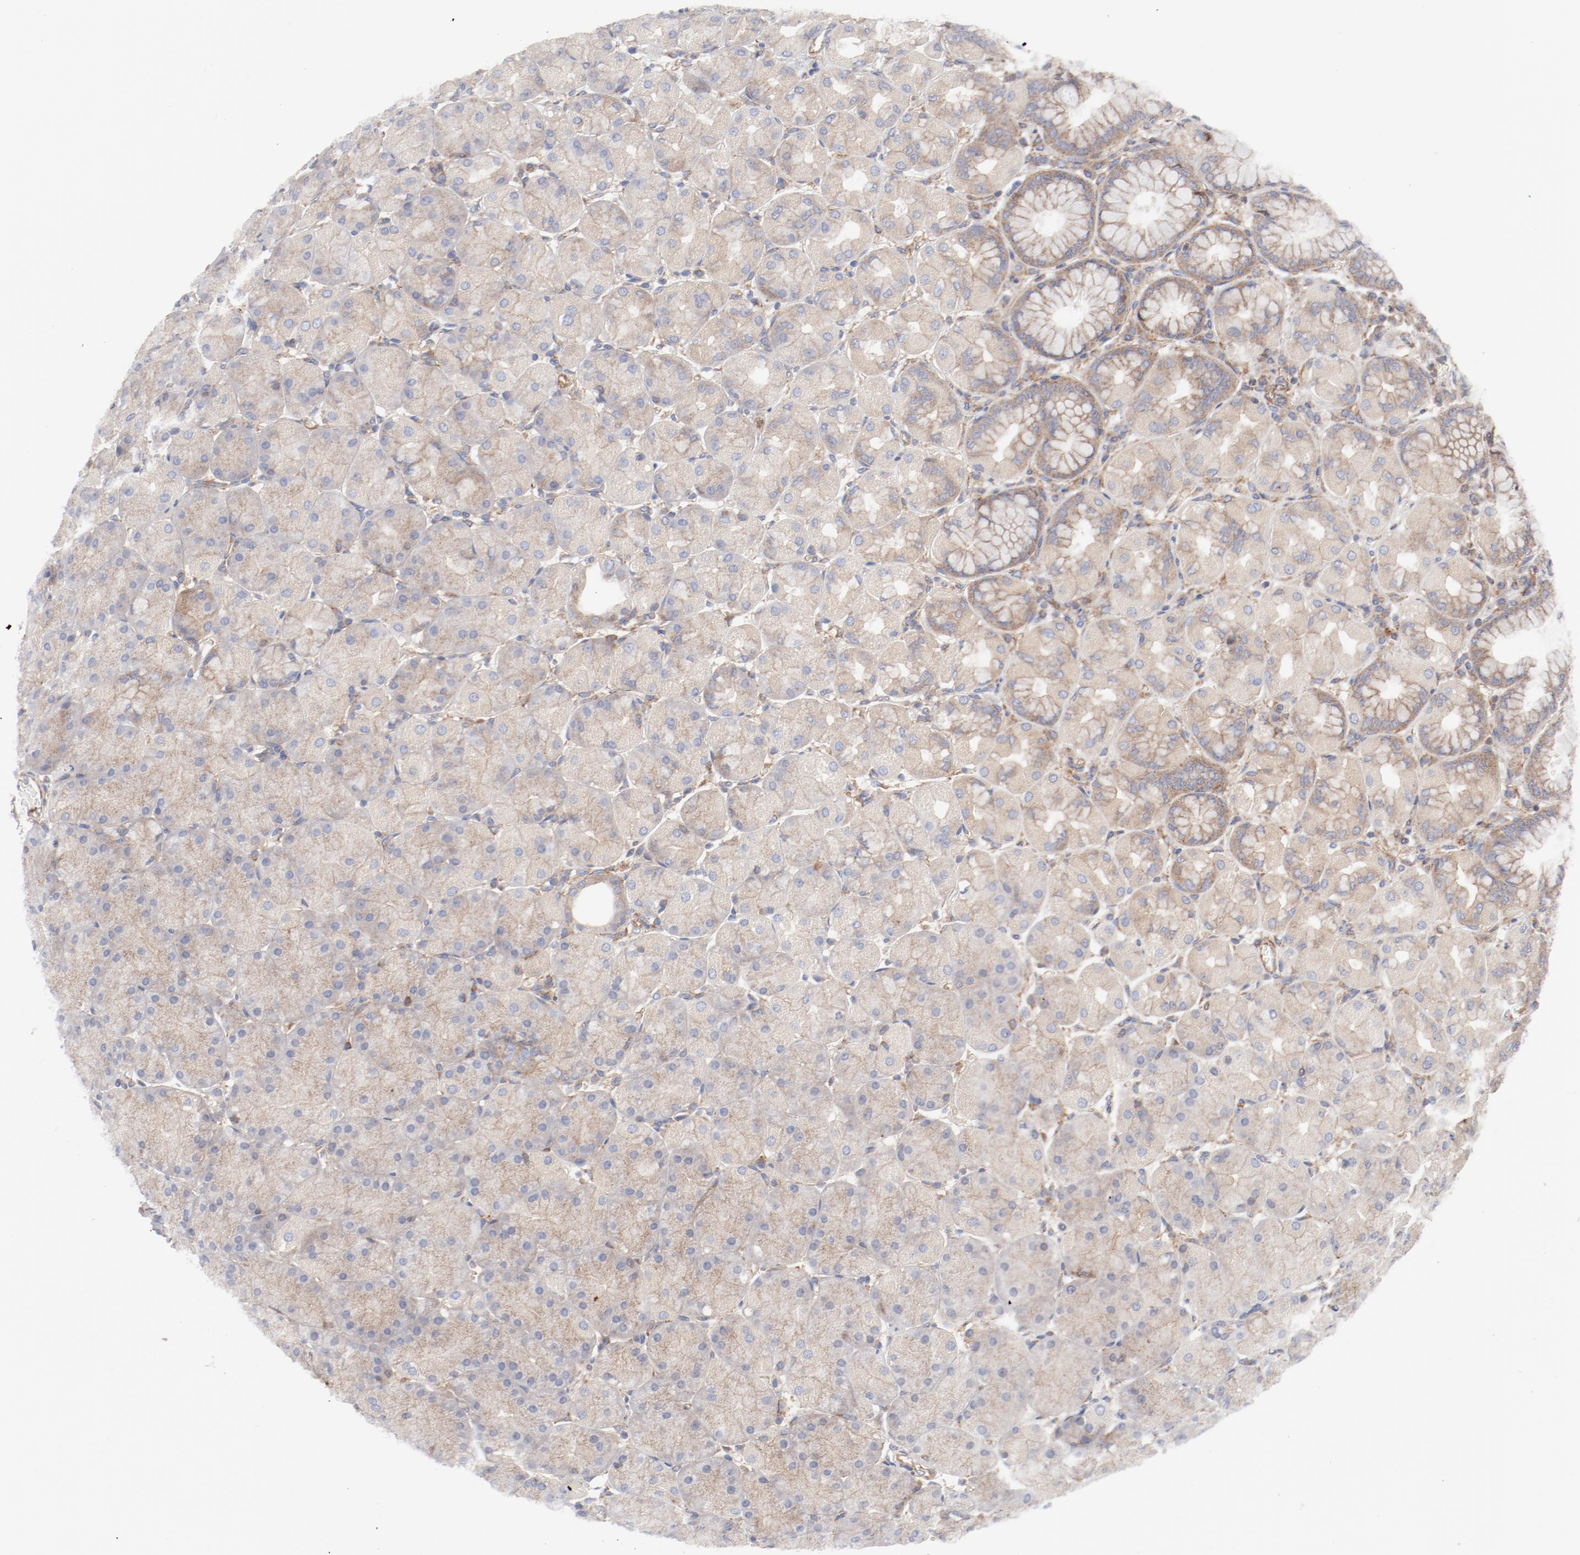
{"staining": {"intensity": "weak", "quantity": "25%-75%", "location": "cytoplasmic/membranous"}, "tissue": "stomach", "cell_type": "Glandular cells", "image_type": "normal", "snomed": [{"axis": "morphology", "description": "Normal tissue, NOS"}, {"axis": "topography", "description": "Stomach, upper"}], "caption": "This micrograph shows IHC staining of unremarkable stomach, with low weak cytoplasmic/membranous staining in approximately 25%-75% of glandular cells.", "gene": "AP2A1", "patient": {"sex": "female", "age": 56}}